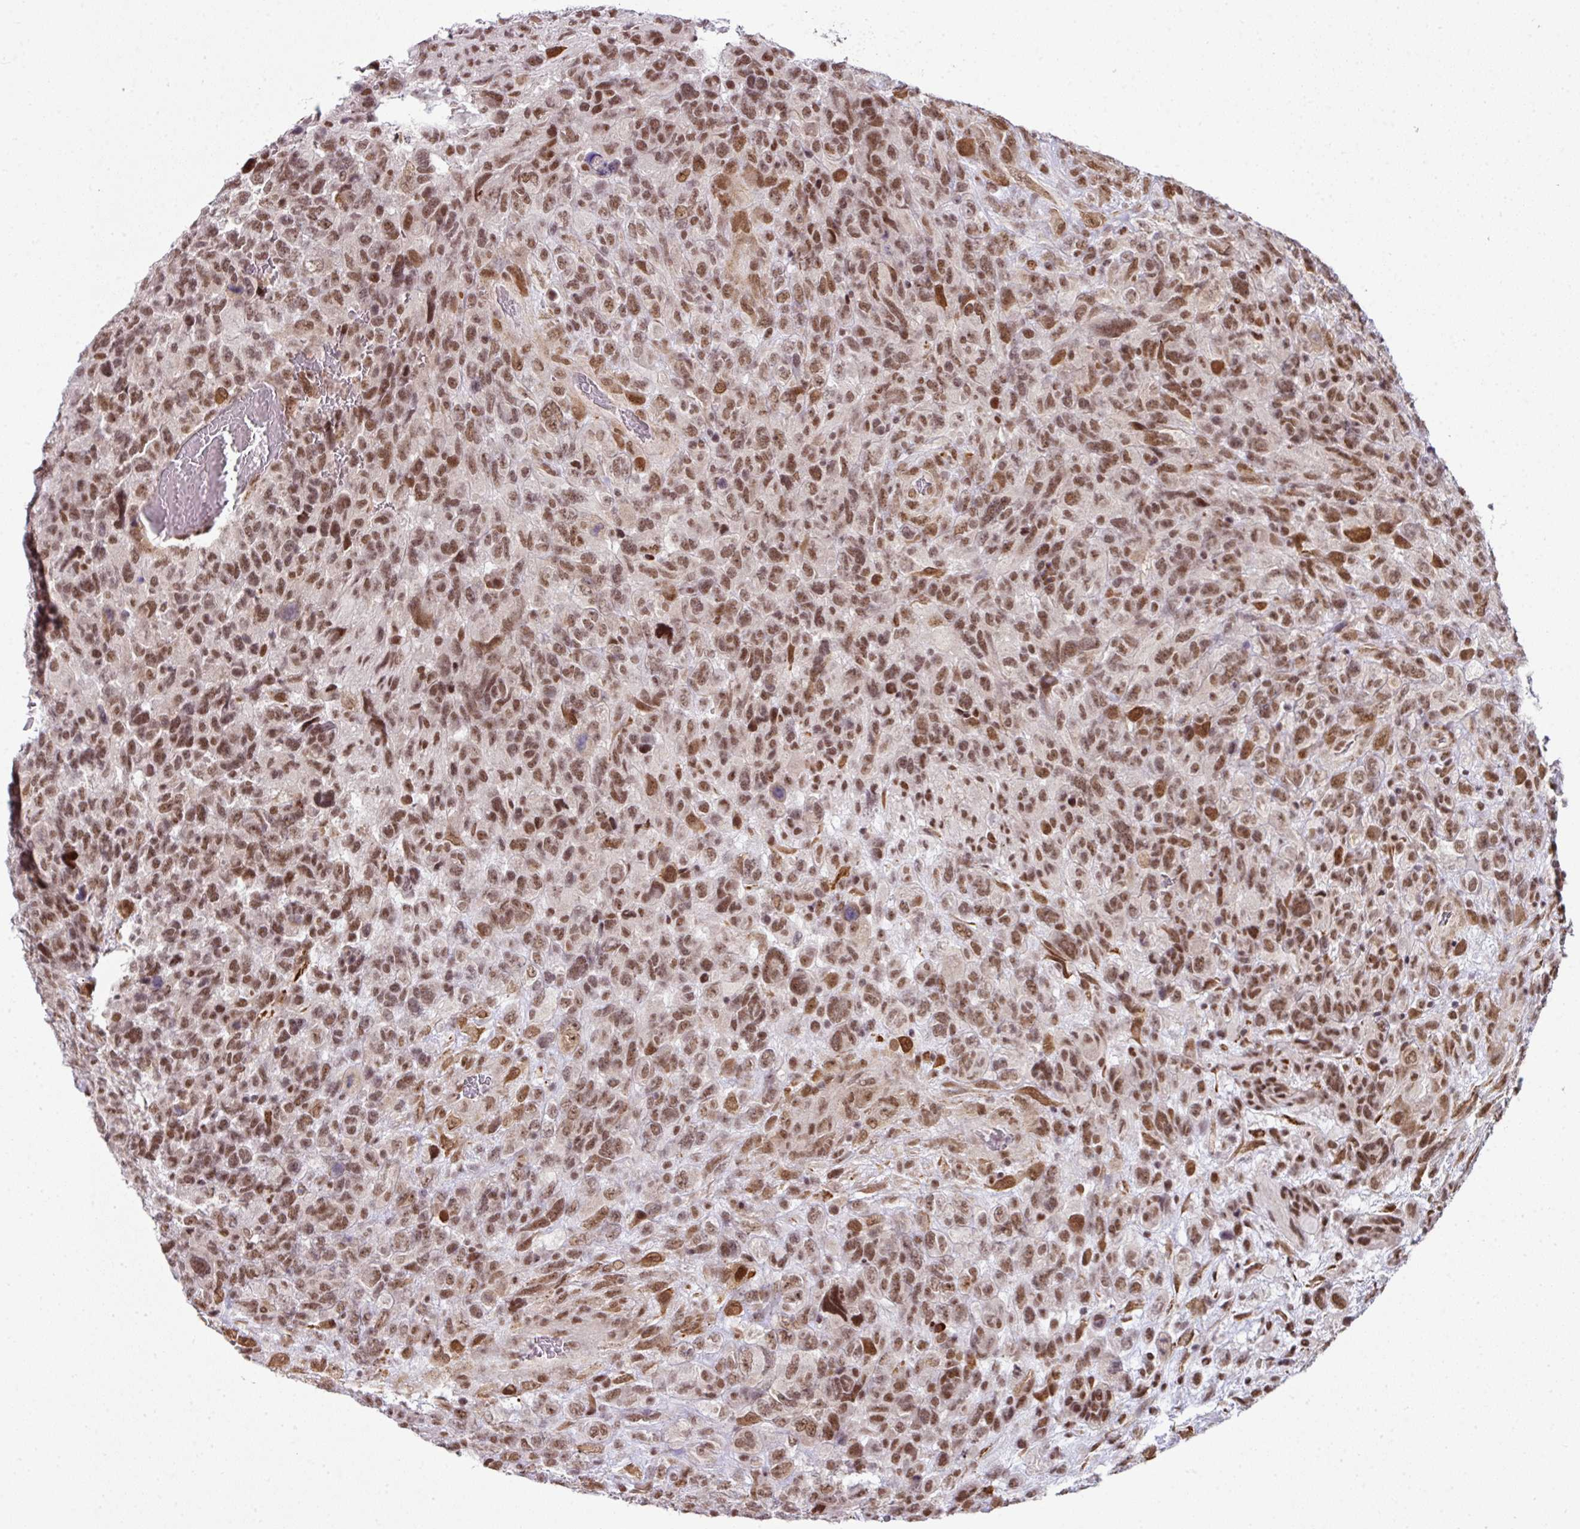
{"staining": {"intensity": "moderate", "quantity": ">75%", "location": "nuclear"}, "tissue": "glioma", "cell_type": "Tumor cells", "image_type": "cancer", "snomed": [{"axis": "morphology", "description": "Glioma, malignant, High grade"}, {"axis": "topography", "description": "Brain"}], "caption": "Tumor cells show moderate nuclear expression in approximately >75% of cells in malignant glioma (high-grade). (Brightfield microscopy of DAB IHC at high magnification).", "gene": "NFYA", "patient": {"sex": "male", "age": 61}}